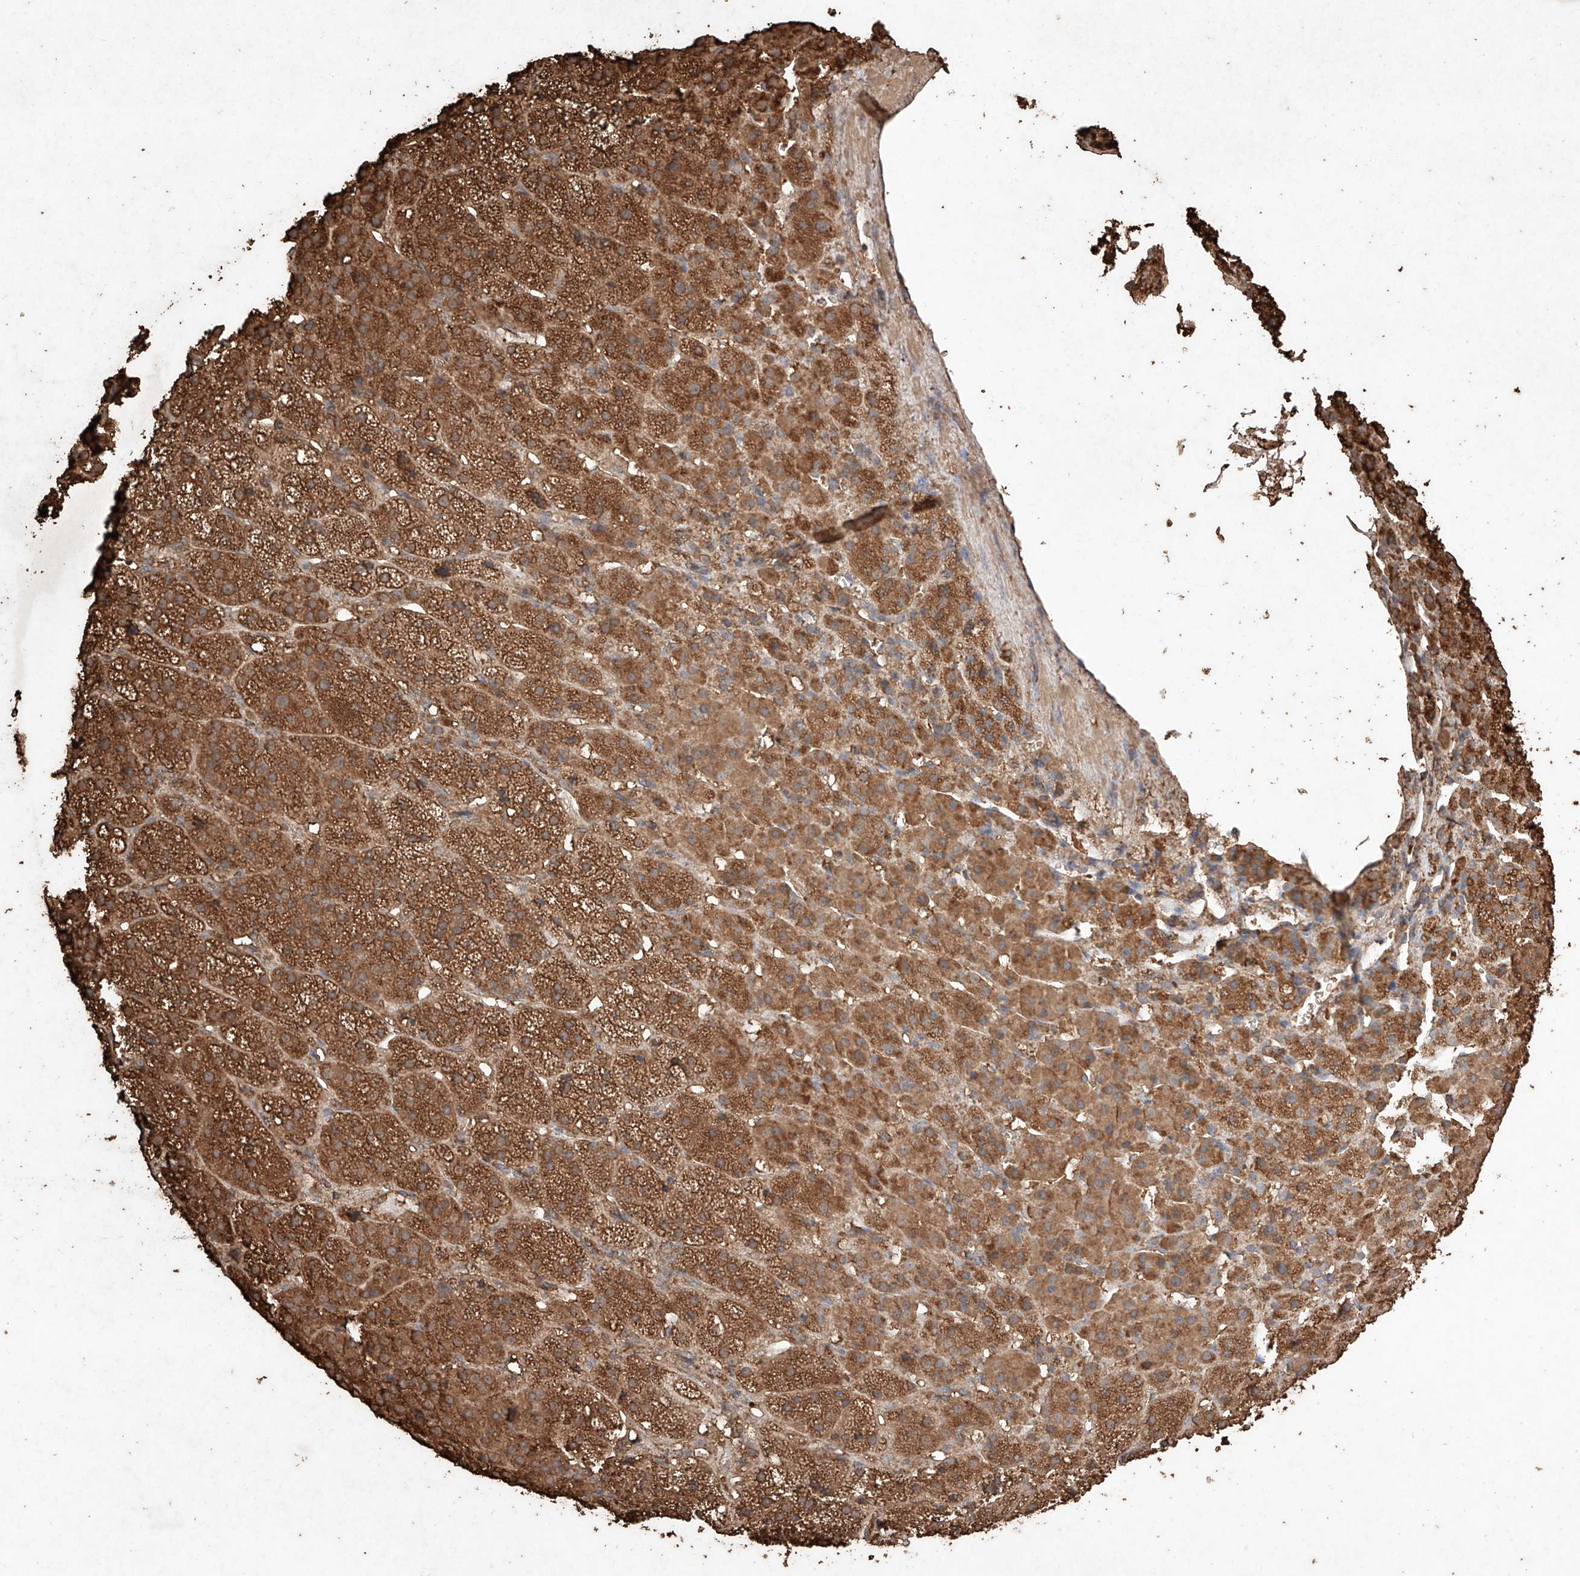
{"staining": {"intensity": "strong", "quantity": ">75%", "location": "cytoplasmic/membranous"}, "tissue": "adrenal gland", "cell_type": "Glandular cells", "image_type": "normal", "snomed": [{"axis": "morphology", "description": "Normal tissue, NOS"}, {"axis": "topography", "description": "Adrenal gland"}], "caption": "A brown stain shows strong cytoplasmic/membranous staining of a protein in glandular cells of benign human adrenal gland. Immunohistochemistry stains the protein in brown and the nuclei are stained blue.", "gene": "M6PR", "patient": {"sex": "female", "age": 57}}